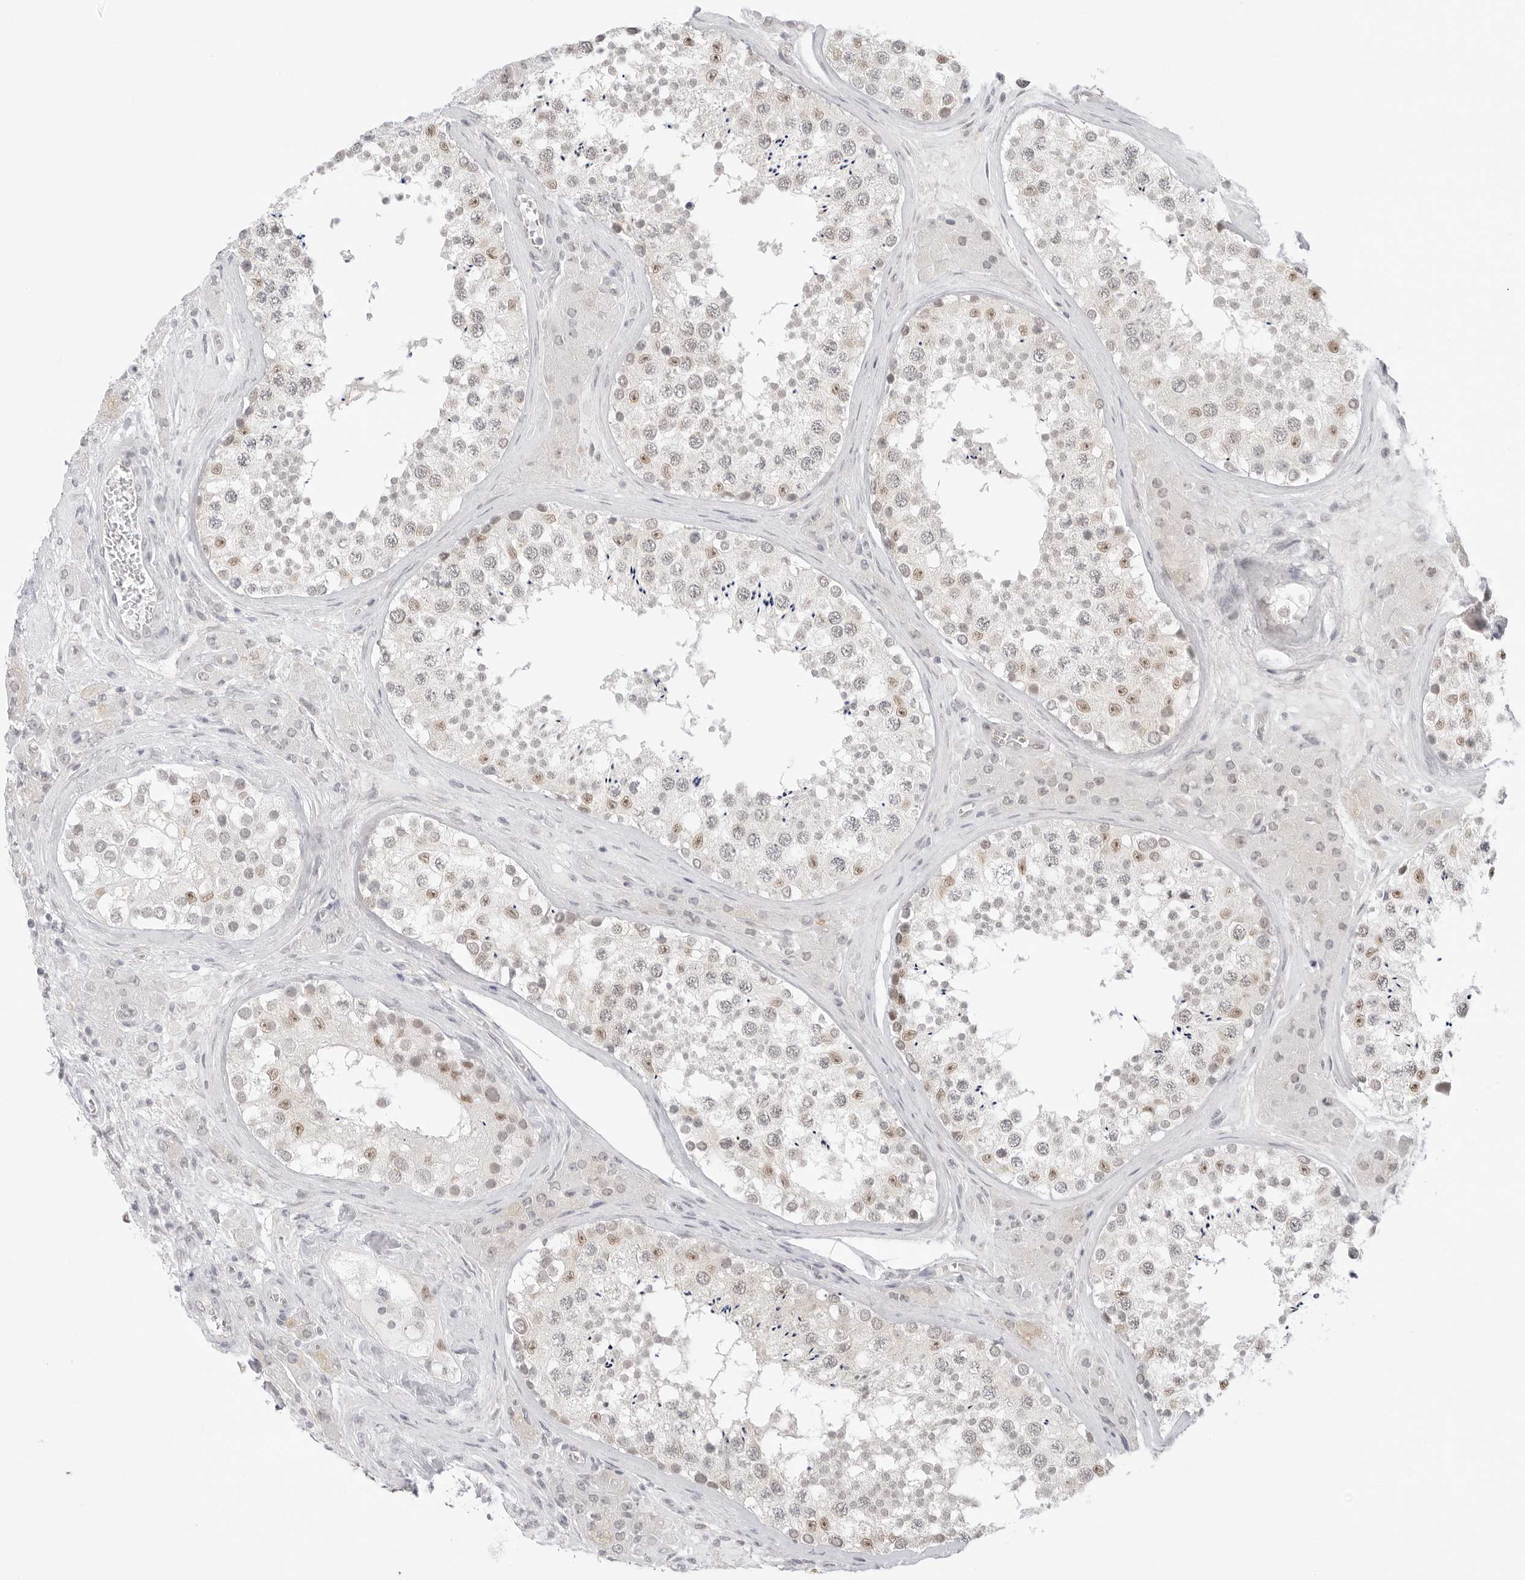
{"staining": {"intensity": "moderate", "quantity": "25%-75%", "location": "nuclear"}, "tissue": "testis", "cell_type": "Cells in seminiferous ducts", "image_type": "normal", "snomed": [{"axis": "morphology", "description": "Normal tissue, NOS"}, {"axis": "topography", "description": "Testis"}], "caption": "Immunohistochemical staining of normal testis reveals 25%-75% levels of moderate nuclear protein positivity in about 25%-75% of cells in seminiferous ducts. (DAB IHC, brown staining for protein, blue staining for nuclei).", "gene": "MED18", "patient": {"sex": "male", "age": 46}}